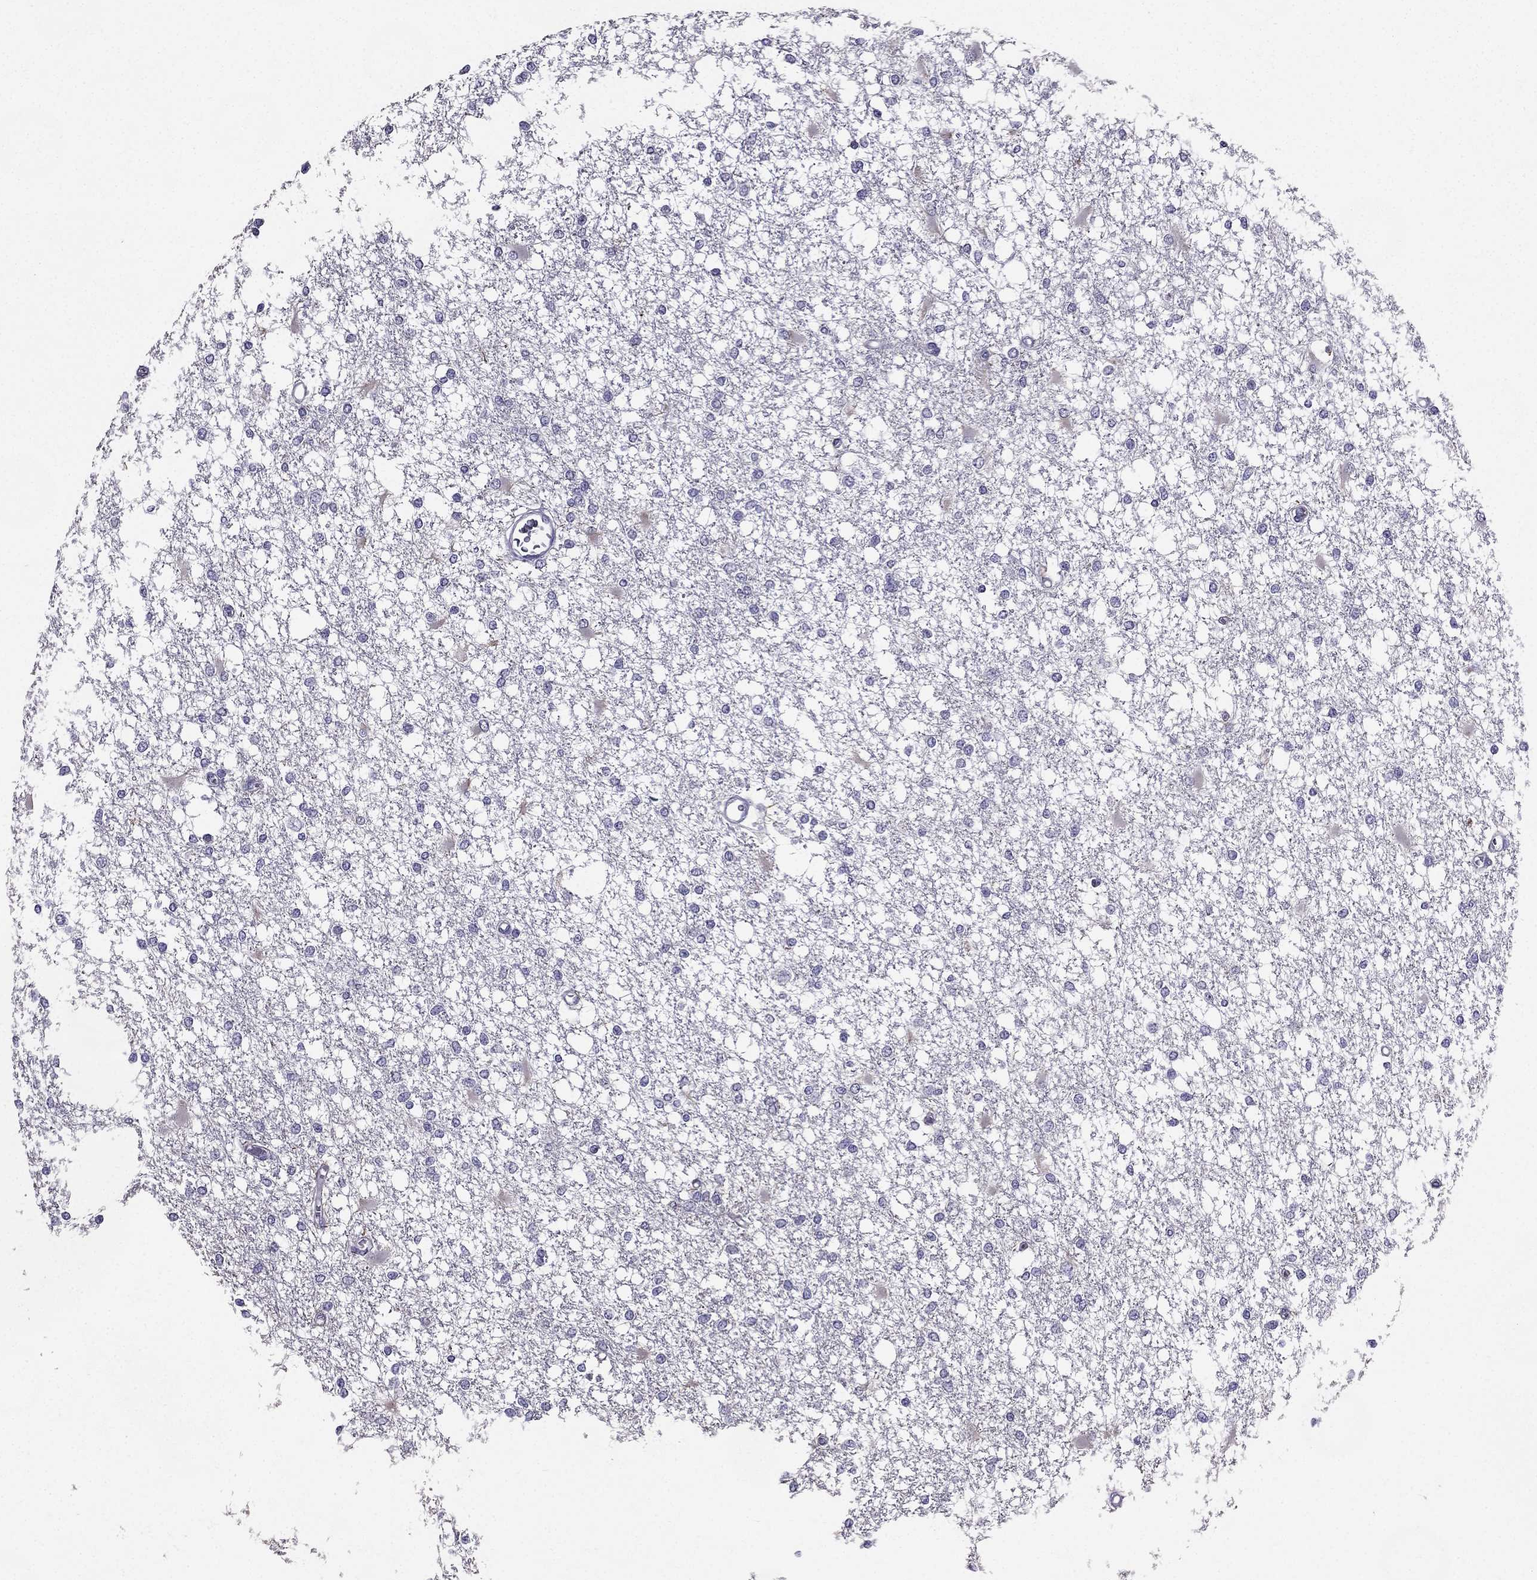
{"staining": {"intensity": "negative", "quantity": "none", "location": "none"}, "tissue": "glioma", "cell_type": "Tumor cells", "image_type": "cancer", "snomed": [{"axis": "morphology", "description": "Glioma, malignant, High grade"}, {"axis": "topography", "description": "Cerebral cortex"}], "caption": "Tumor cells show no significant expression in glioma. The staining was performed using DAB to visualize the protein expression in brown, while the nuclei were stained in blue with hematoxylin (Magnification: 20x).", "gene": "DUSP15", "patient": {"sex": "male", "age": 79}}